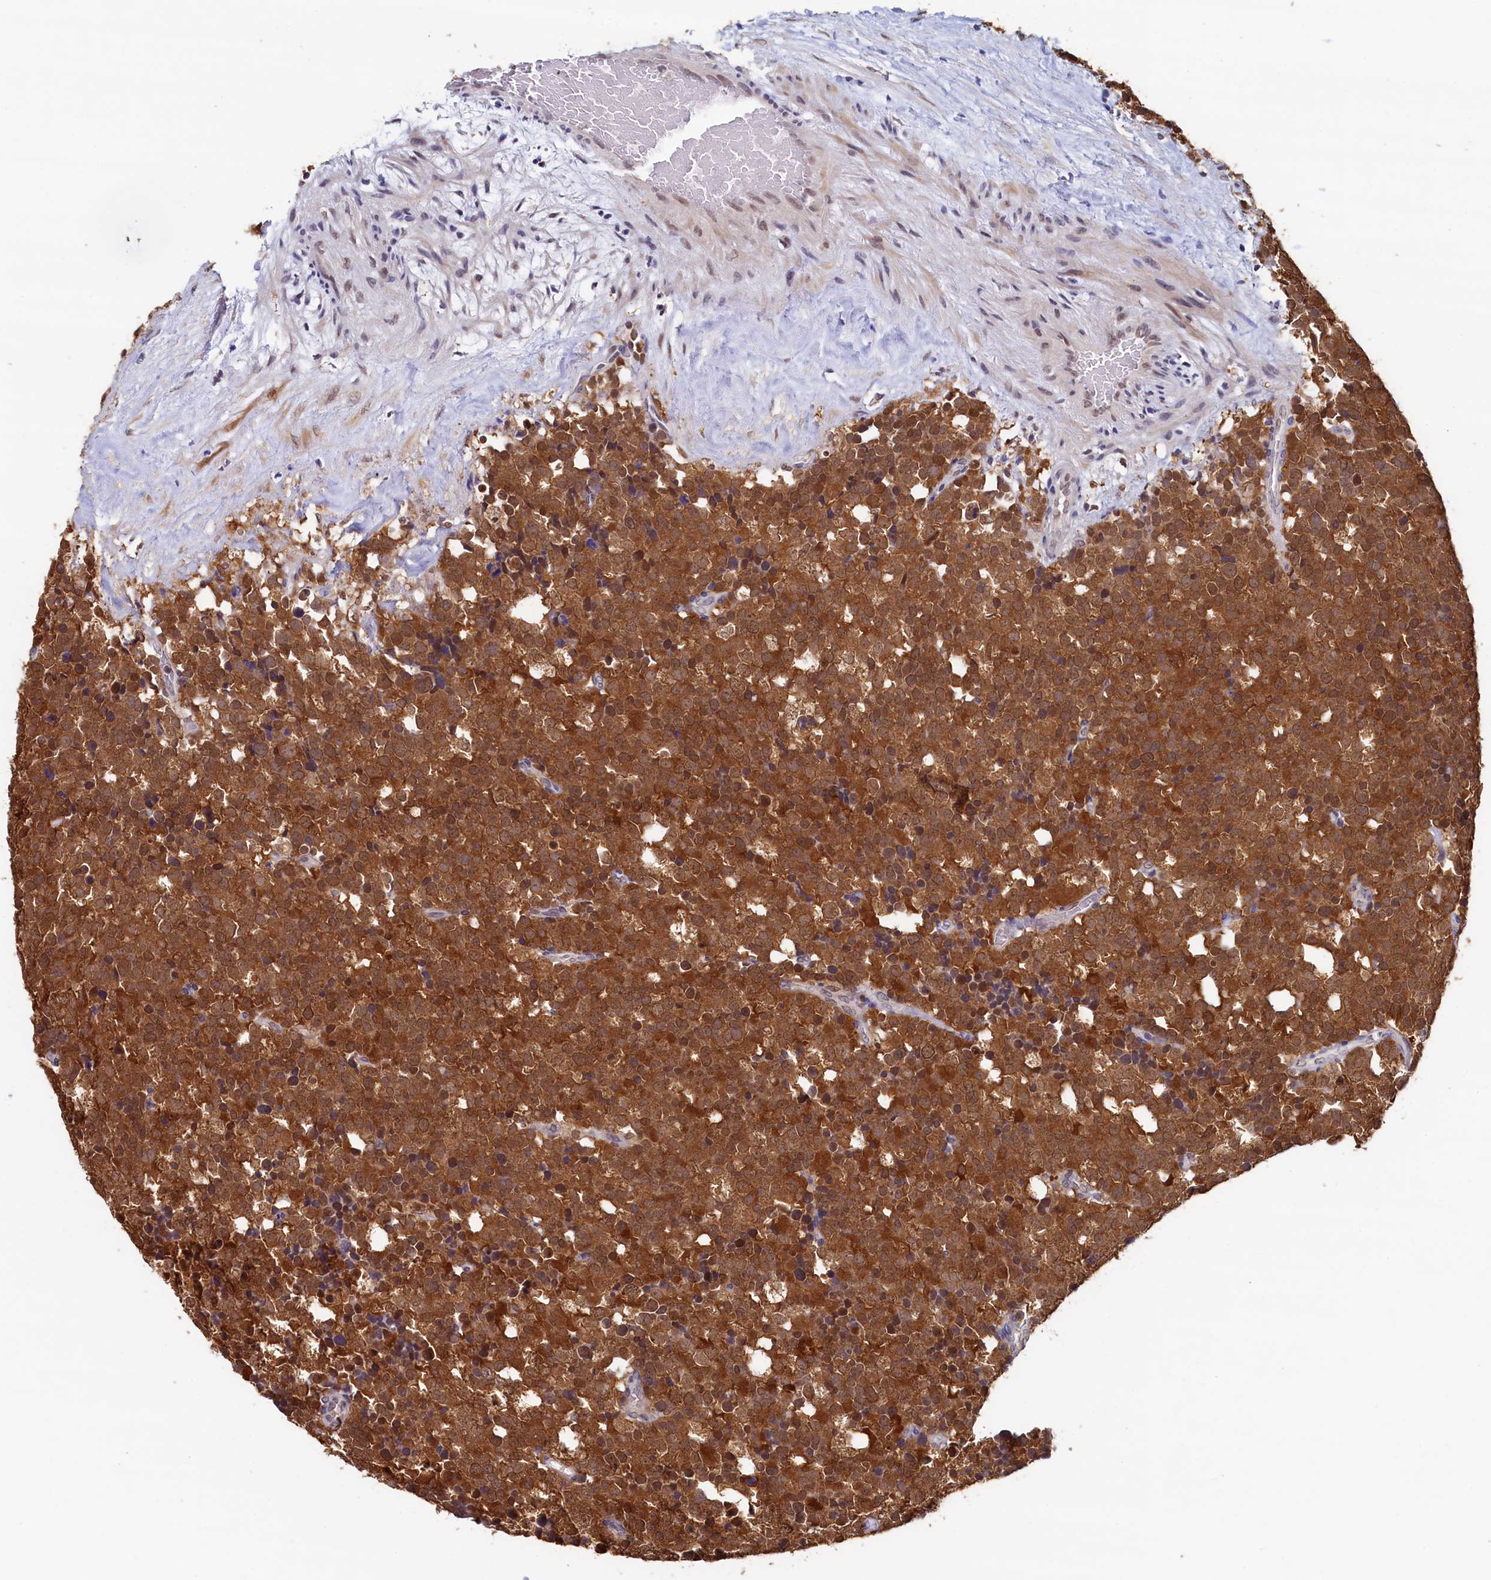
{"staining": {"intensity": "strong", "quantity": ">75%", "location": "cytoplasmic/membranous,nuclear"}, "tissue": "testis cancer", "cell_type": "Tumor cells", "image_type": "cancer", "snomed": [{"axis": "morphology", "description": "Seminoma, NOS"}, {"axis": "topography", "description": "Testis"}], "caption": "The micrograph displays staining of seminoma (testis), revealing strong cytoplasmic/membranous and nuclear protein staining (brown color) within tumor cells.", "gene": "AHCY", "patient": {"sex": "male", "age": 71}}